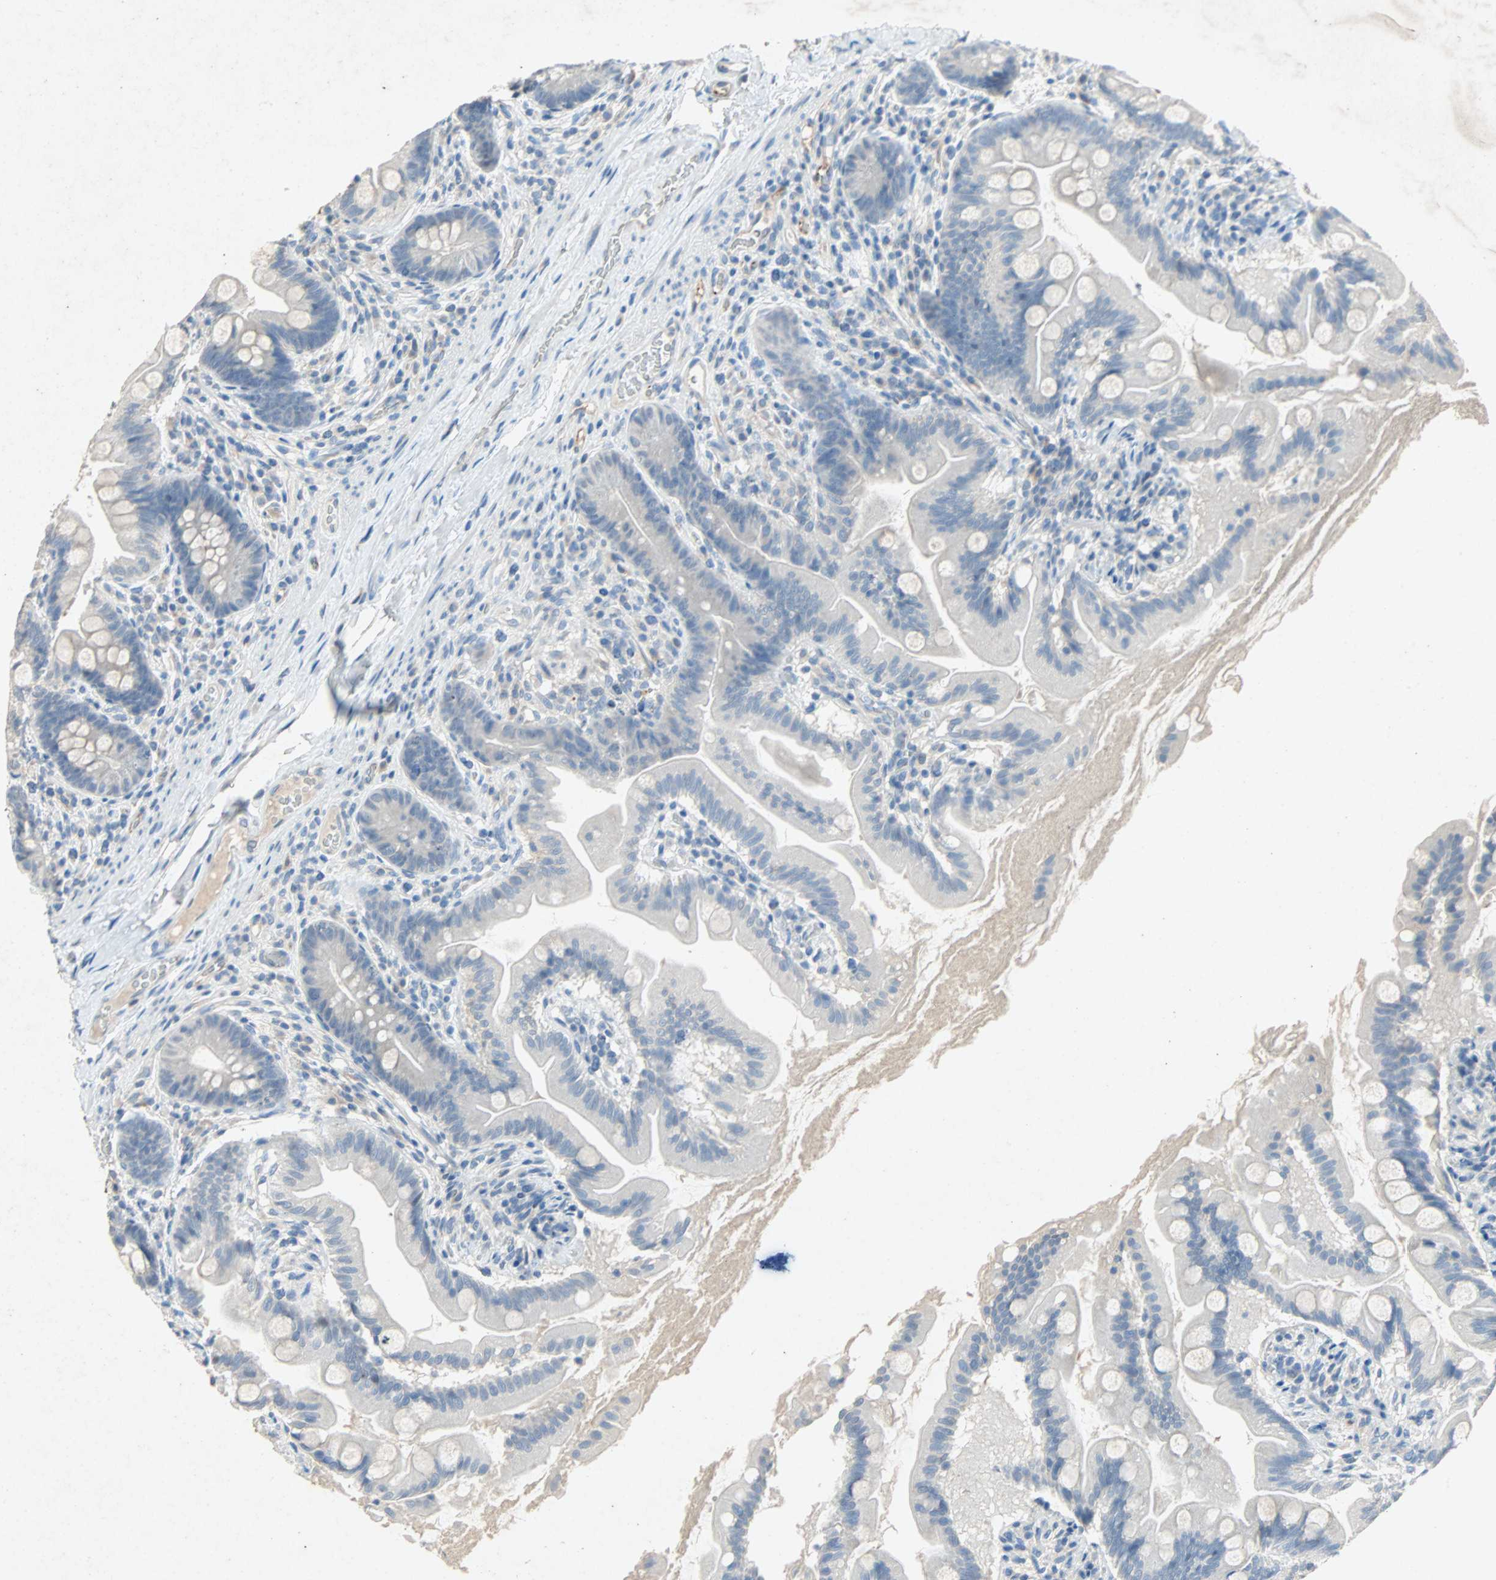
{"staining": {"intensity": "negative", "quantity": "none", "location": "none"}, "tissue": "small intestine", "cell_type": "Glandular cells", "image_type": "normal", "snomed": [{"axis": "morphology", "description": "Normal tissue, NOS"}, {"axis": "topography", "description": "Small intestine"}], "caption": "Image shows no significant protein positivity in glandular cells of benign small intestine. (Stains: DAB immunohistochemistry (IHC) with hematoxylin counter stain, Microscopy: brightfield microscopy at high magnification).", "gene": "PCDHB2", "patient": {"sex": "female", "age": 56}}